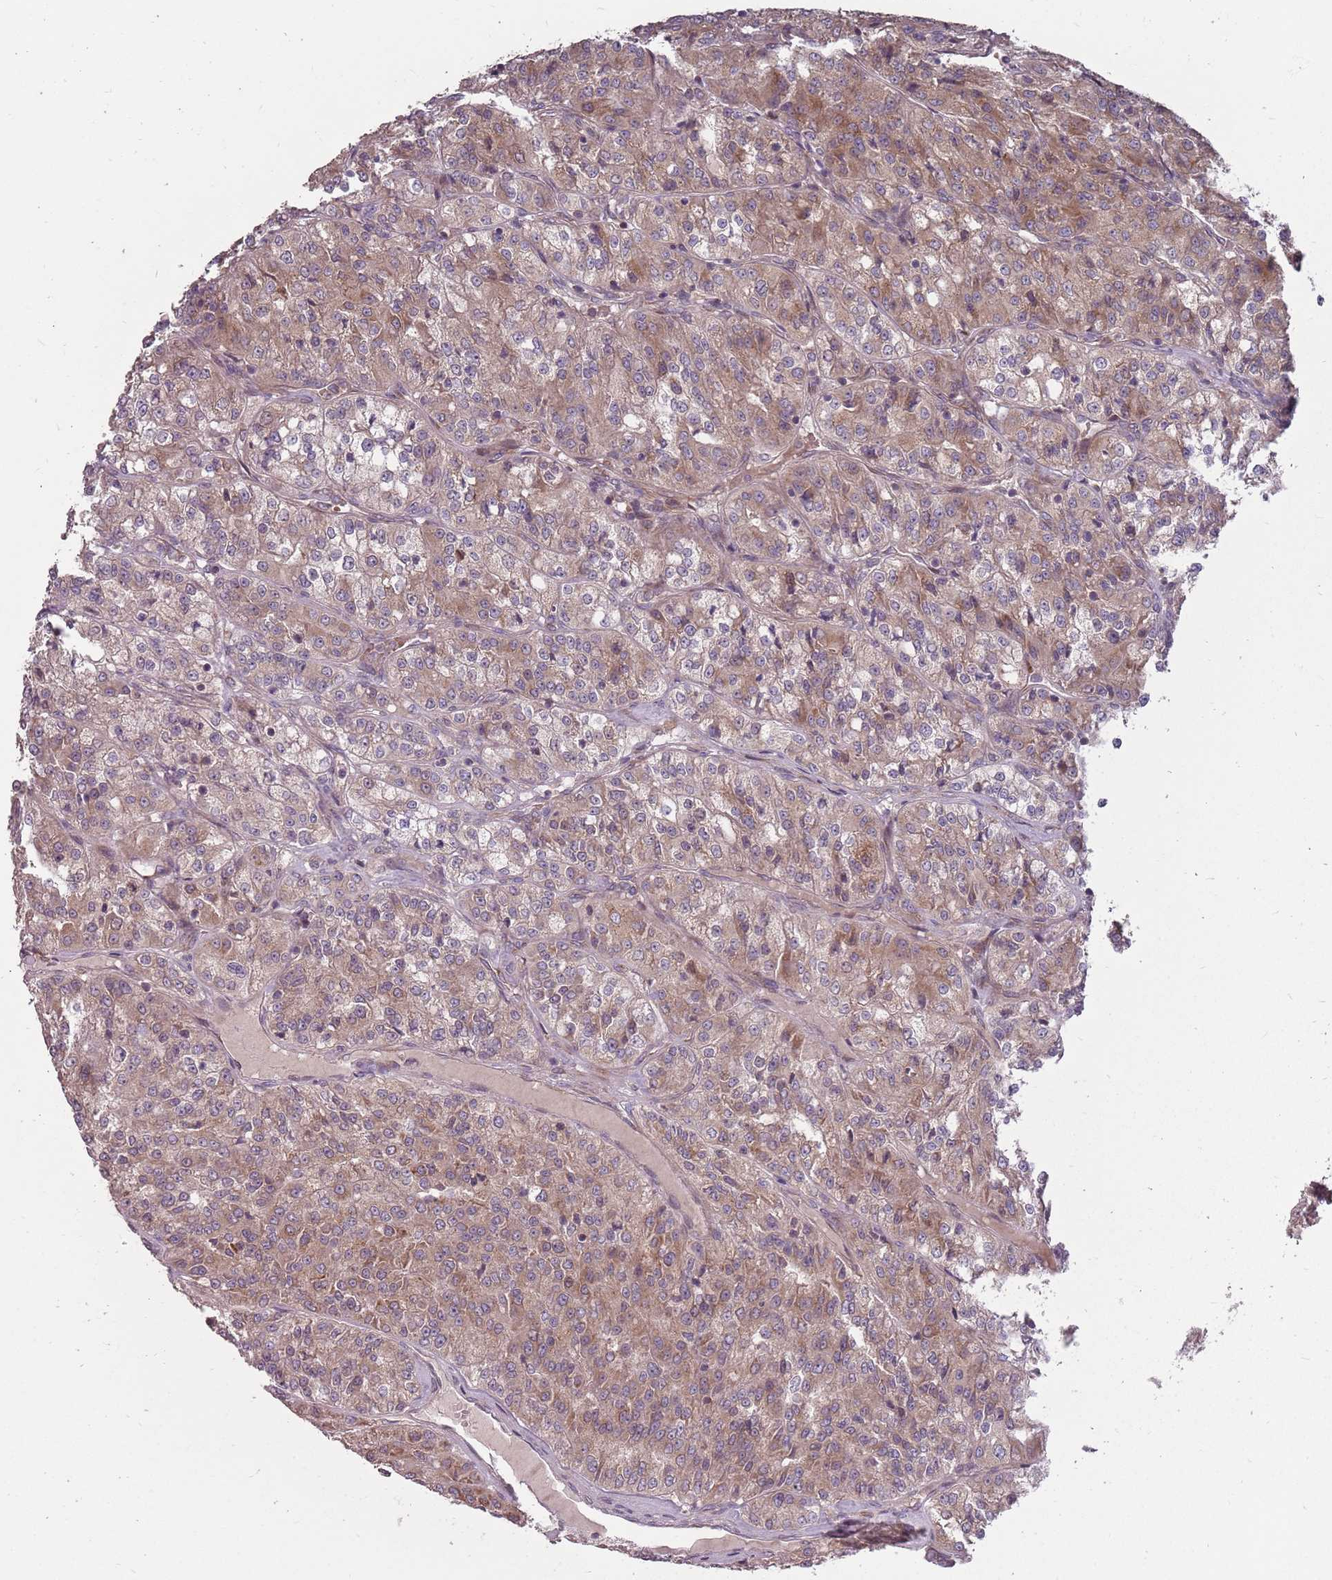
{"staining": {"intensity": "weak", "quantity": ">75%", "location": "cytoplasmic/membranous"}, "tissue": "renal cancer", "cell_type": "Tumor cells", "image_type": "cancer", "snomed": [{"axis": "morphology", "description": "Adenocarcinoma, NOS"}, {"axis": "topography", "description": "Kidney"}], "caption": "Weak cytoplasmic/membranous staining for a protein is identified in approximately >75% of tumor cells of renal cancer (adenocarcinoma) using immunohistochemistry.", "gene": "PLD6", "patient": {"sex": "female", "age": 63}}